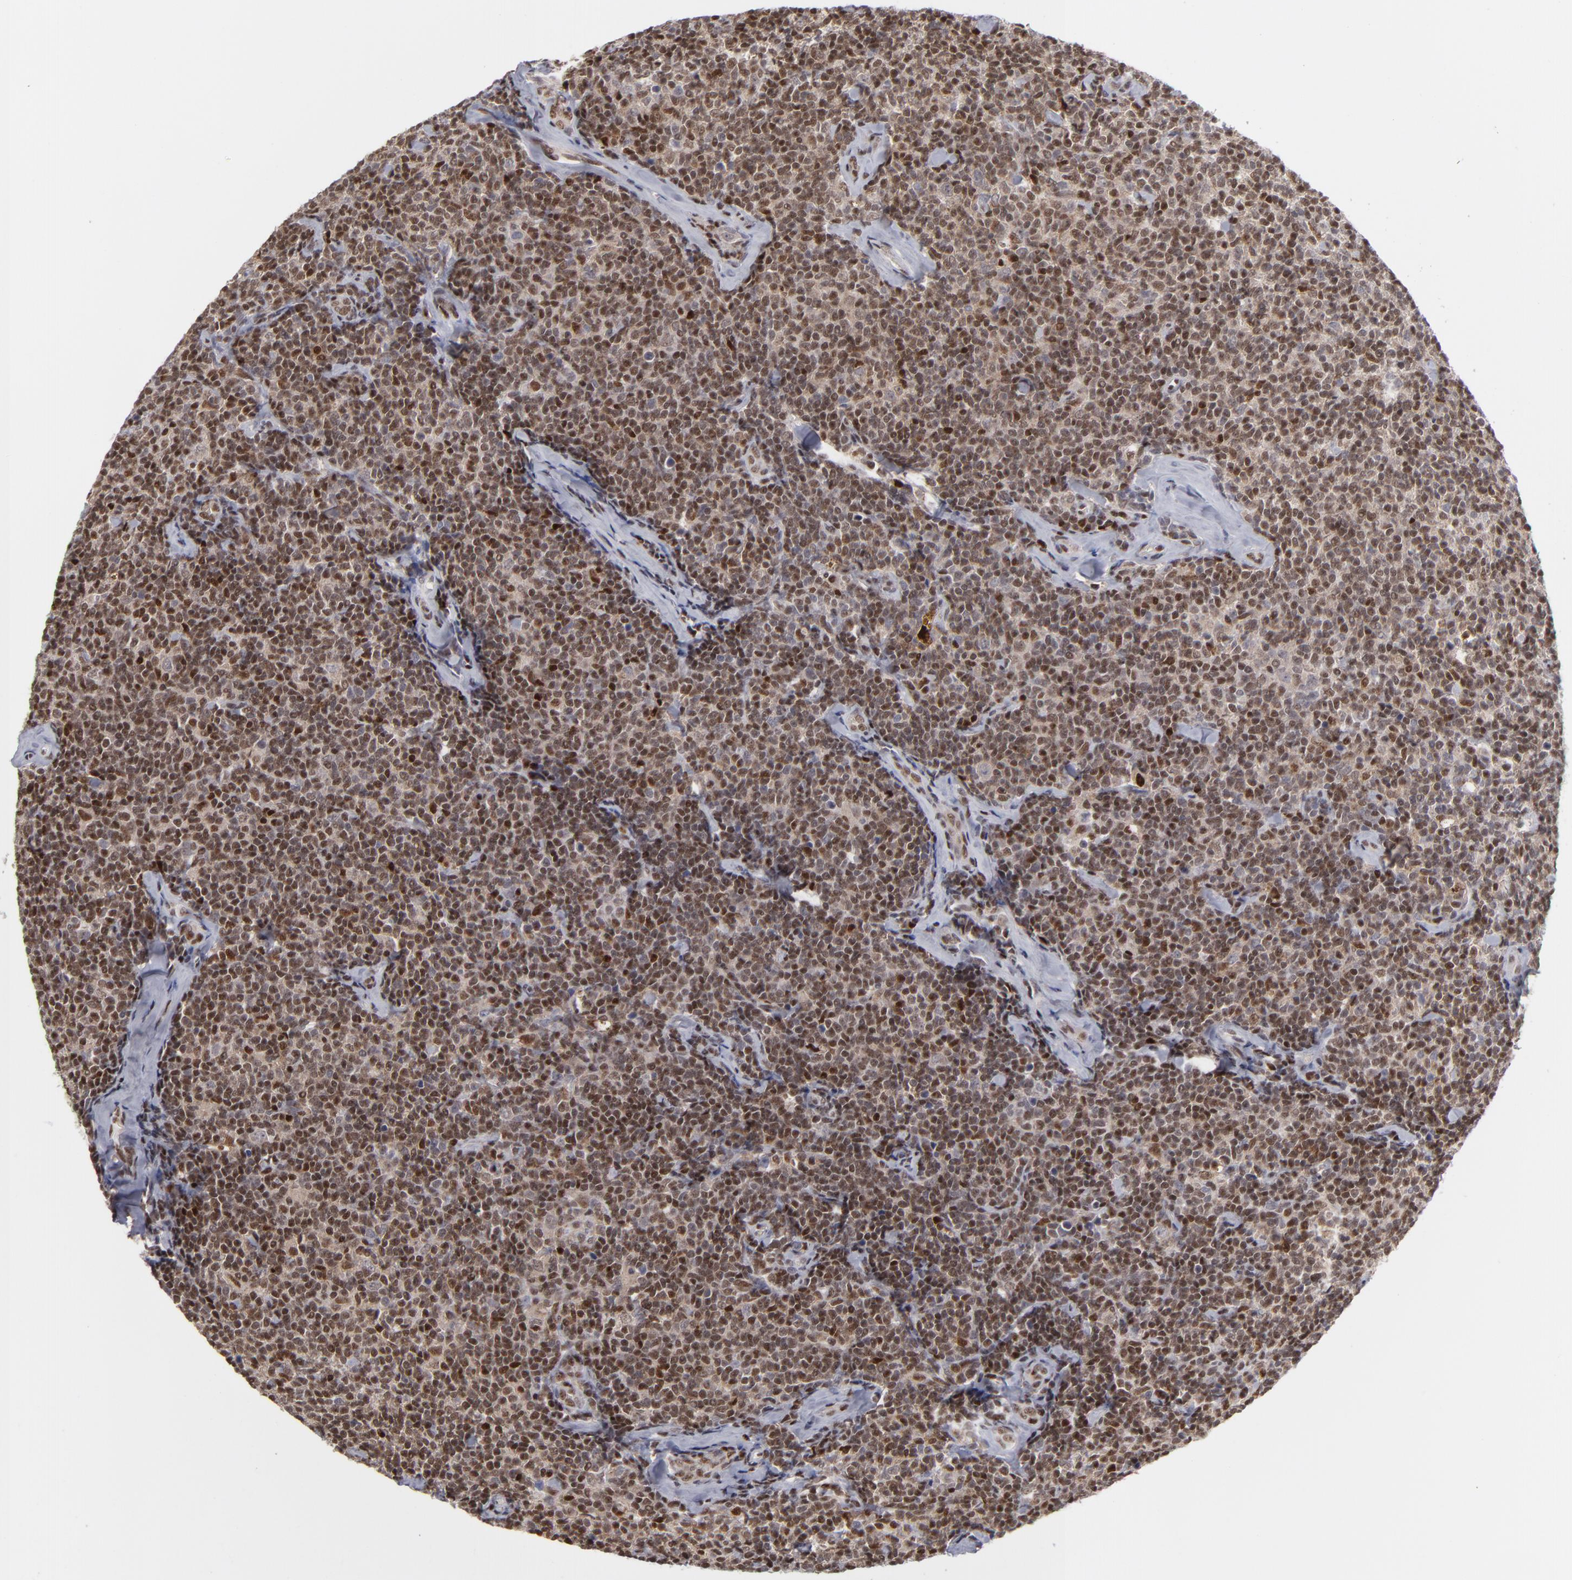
{"staining": {"intensity": "strong", "quantity": "25%-75%", "location": "cytoplasmic/membranous,nuclear"}, "tissue": "lymphoma", "cell_type": "Tumor cells", "image_type": "cancer", "snomed": [{"axis": "morphology", "description": "Malignant lymphoma, non-Hodgkin's type, Low grade"}, {"axis": "topography", "description": "Lymph node"}], "caption": "Tumor cells demonstrate high levels of strong cytoplasmic/membranous and nuclear expression in approximately 25%-75% of cells in human lymphoma. (IHC, brightfield microscopy, high magnification).", "gene": "GSR", "patient": {"sex": "female", "age": 56}}